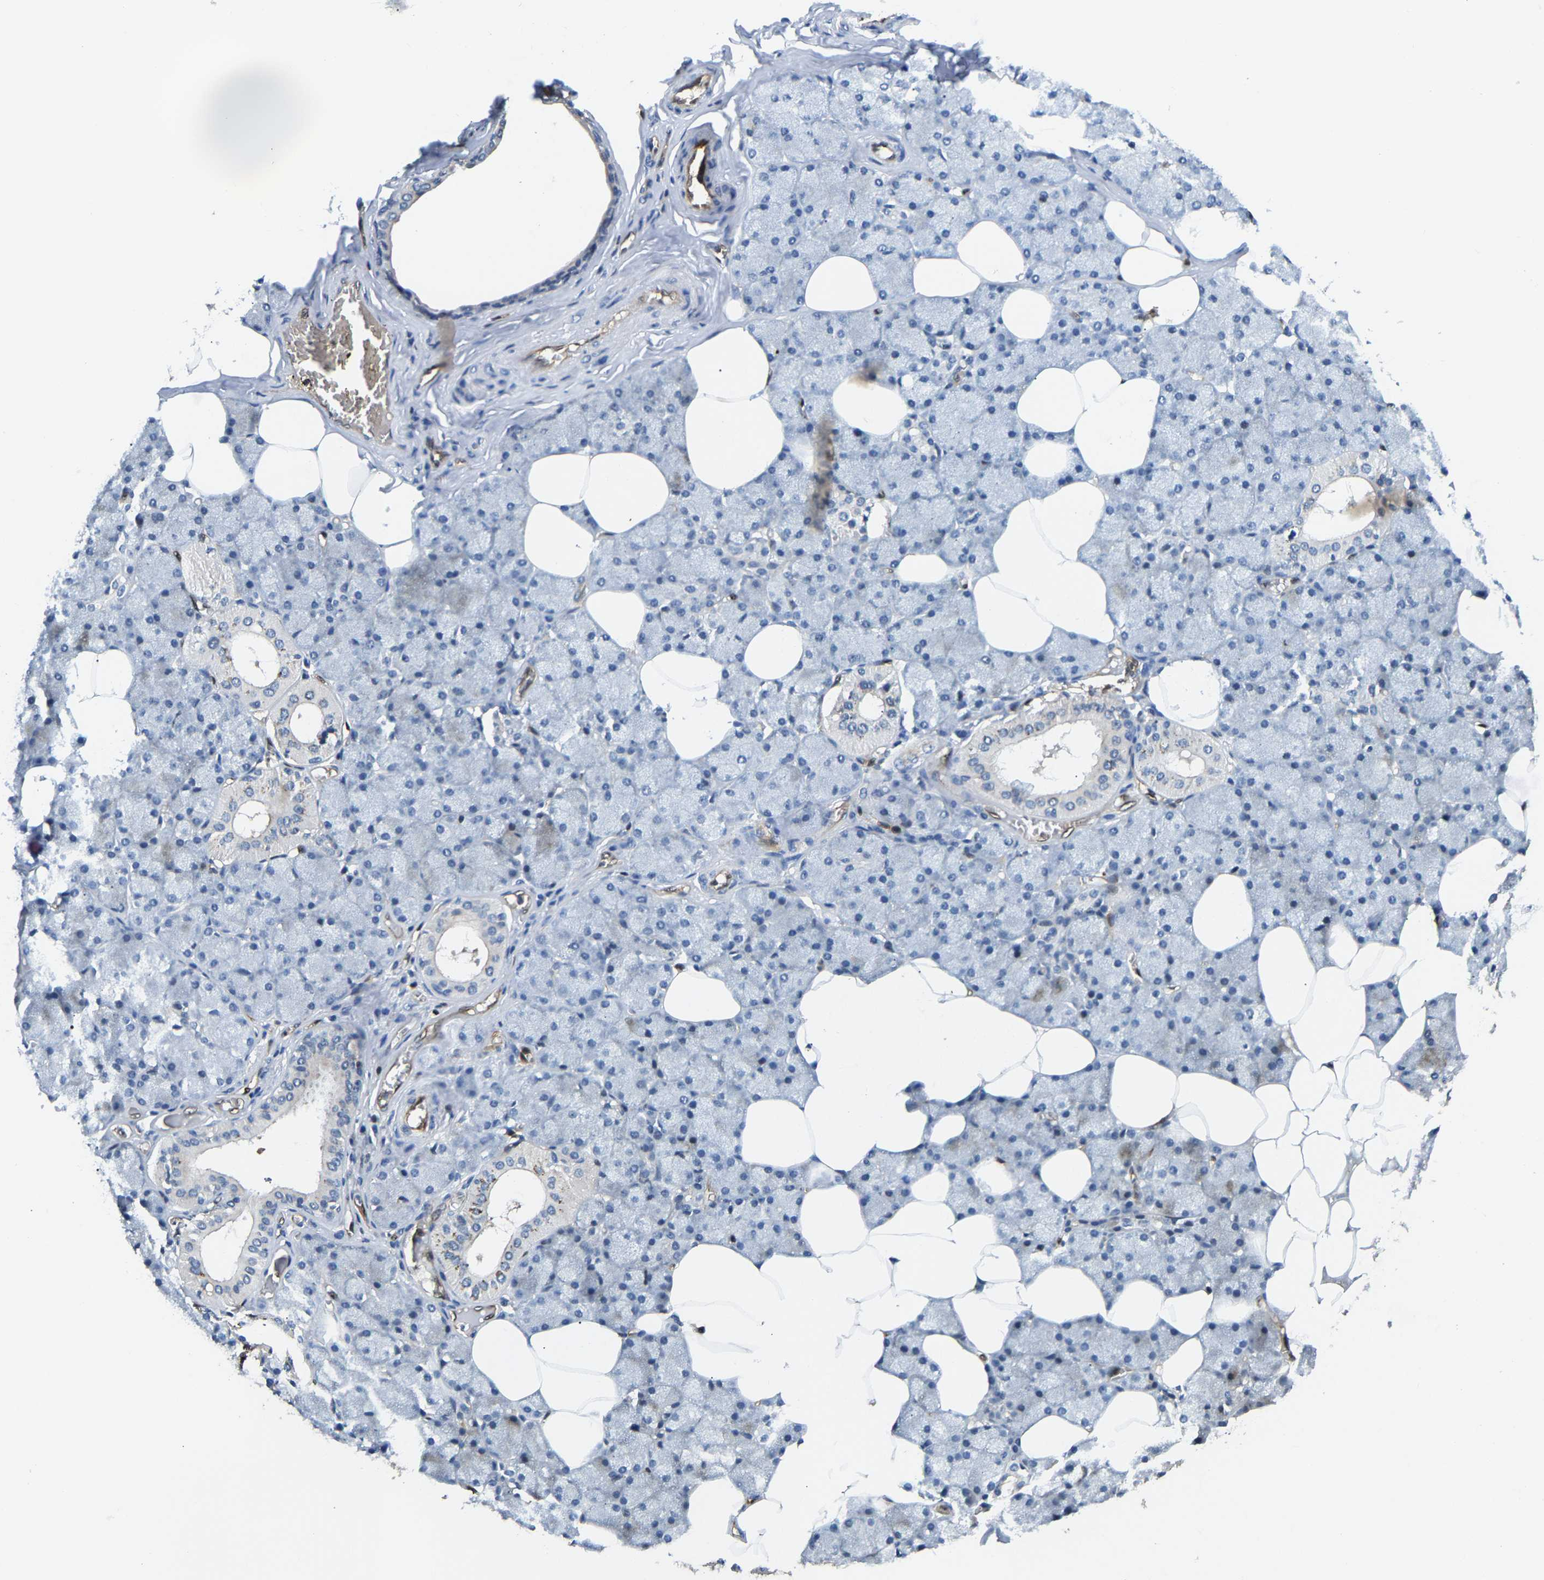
{"staining": {"intensity": "negative", "quantity": "none", "location": "none"}, "tissue": "salivary gland", "cell_type": "Glandular cells", "image_type": "normal", "snomed": [{"axis": "morphology", "description": "Normal tissue, NOS"}, {"axis": "topography", "description": "Salivary gland"}], "caption": "Immunohistochemical staining of unremarkable salivary gland shows no significant expression in glandular cells.", "gene": "GIMAP7", "patient": {"sex": "male", "age": 62}}